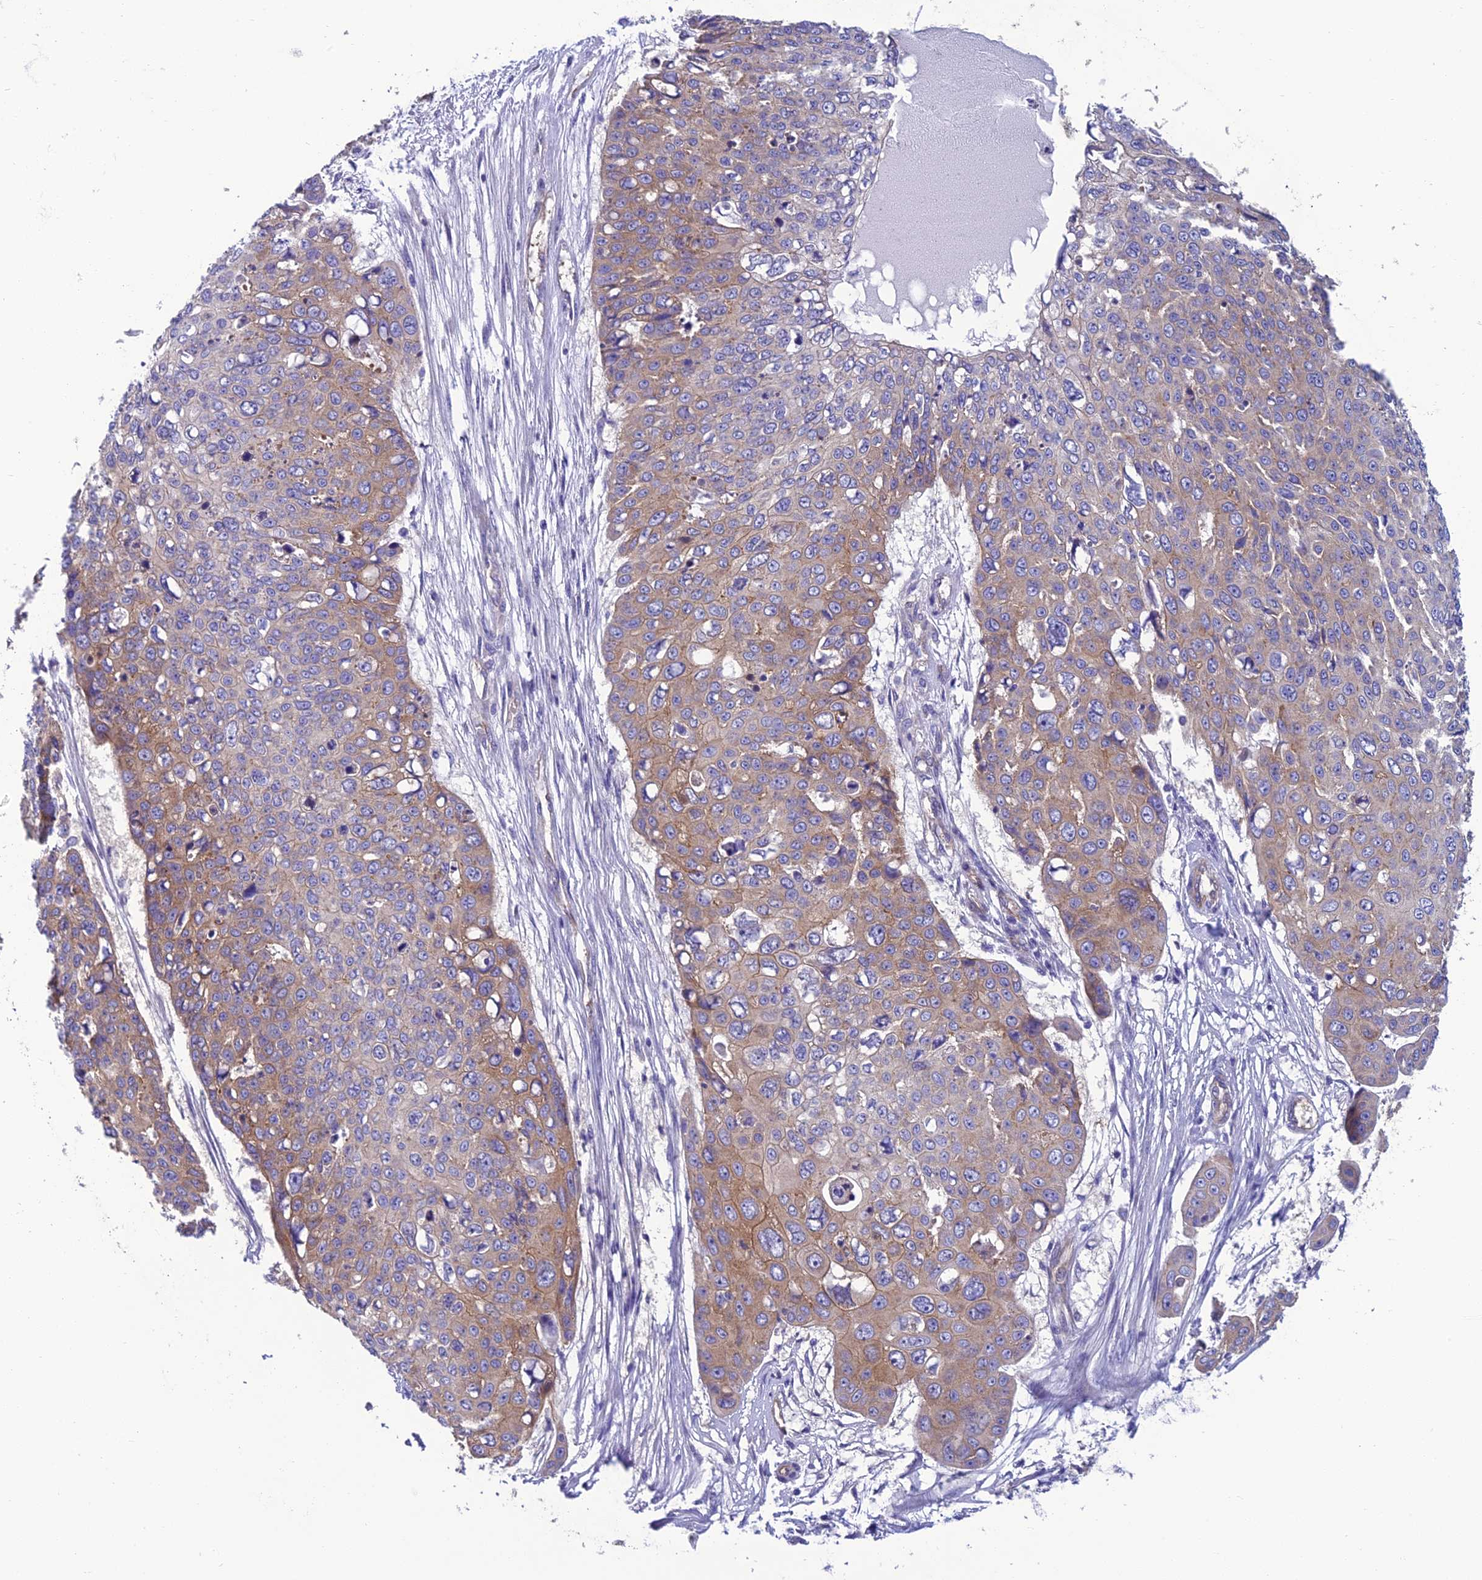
{"staining": {"intensity": "moderate", "quantity": "25%-75%", "location": "cytoplasmic/membranous"}, "tissue": "skin cancer", "cell_type": "Tumor cells", "image_type": "cancer", "snomed": [{"axis": "morphology", "description": "Squamous cell carcinoma, NOS"}, {"axis": "topography", "description": "Skin"}], "caption": "There is medium levels of moderate cytoplasmic/membranous expression in tumor cells of squamous cell carcinoma (skin), as demonstrated by immunohistochemical staining (brown color).", "gene": "PPFIA3", "patient": {"sex": "male", "age": 71}}